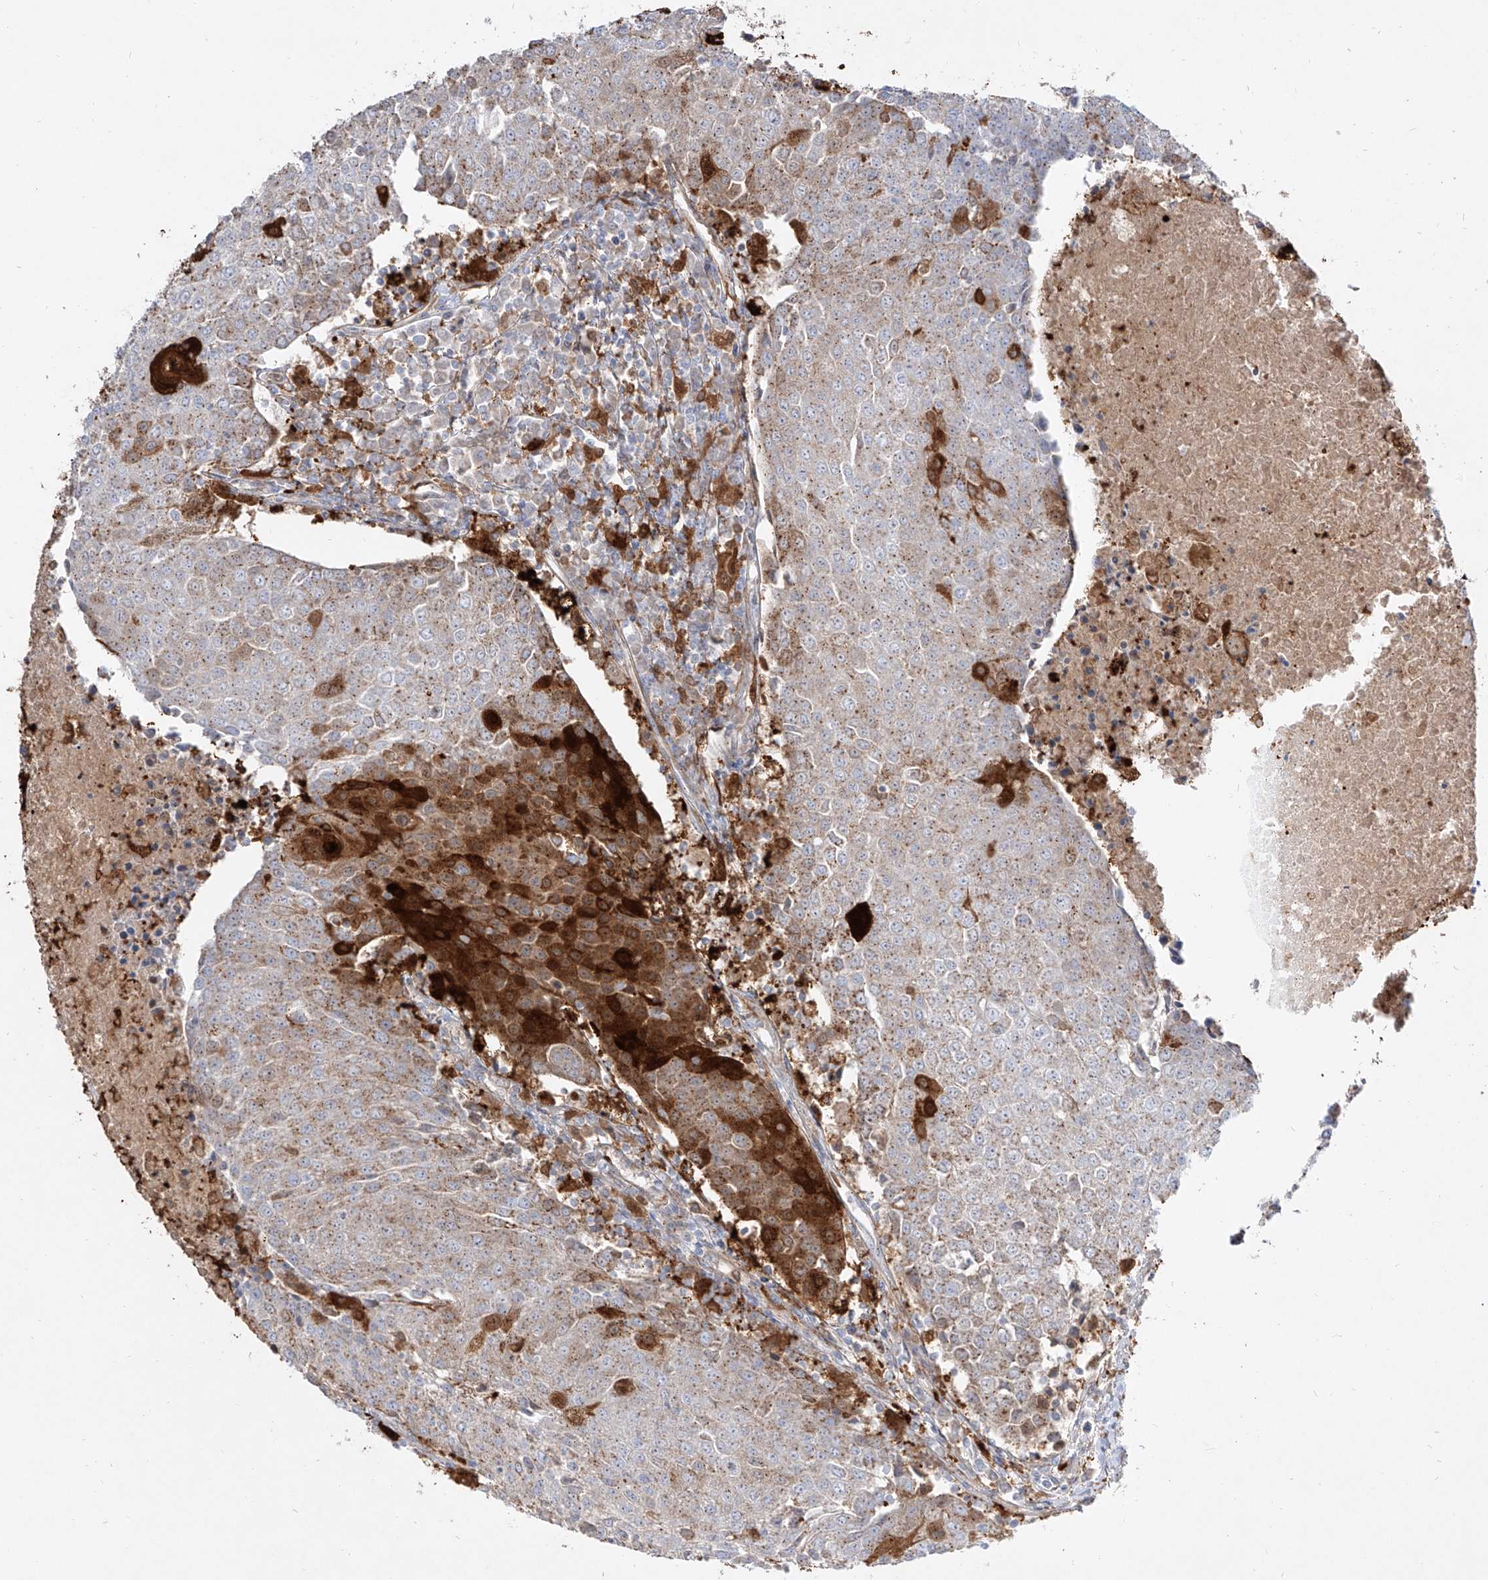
{"staining": {"intensity": "weak", "quantity": ">75%", "location": "cytoplasmic/membranous"}, "tissue": "urothelial cancer", "cell_type": "Tumor cells", "image_type": "cancer", "snomed": [{"axis": "morphology", "description": "Urothelial carcinoma, High grade"}, {"axis": "topography", "description": "Urinary bladder"}], "caption": "Urothelial cancer stained with a protein marker reveals weak staining in tumor cells.", "gene": "KYNU", "patient": {"sex": "female", "age": 85}}